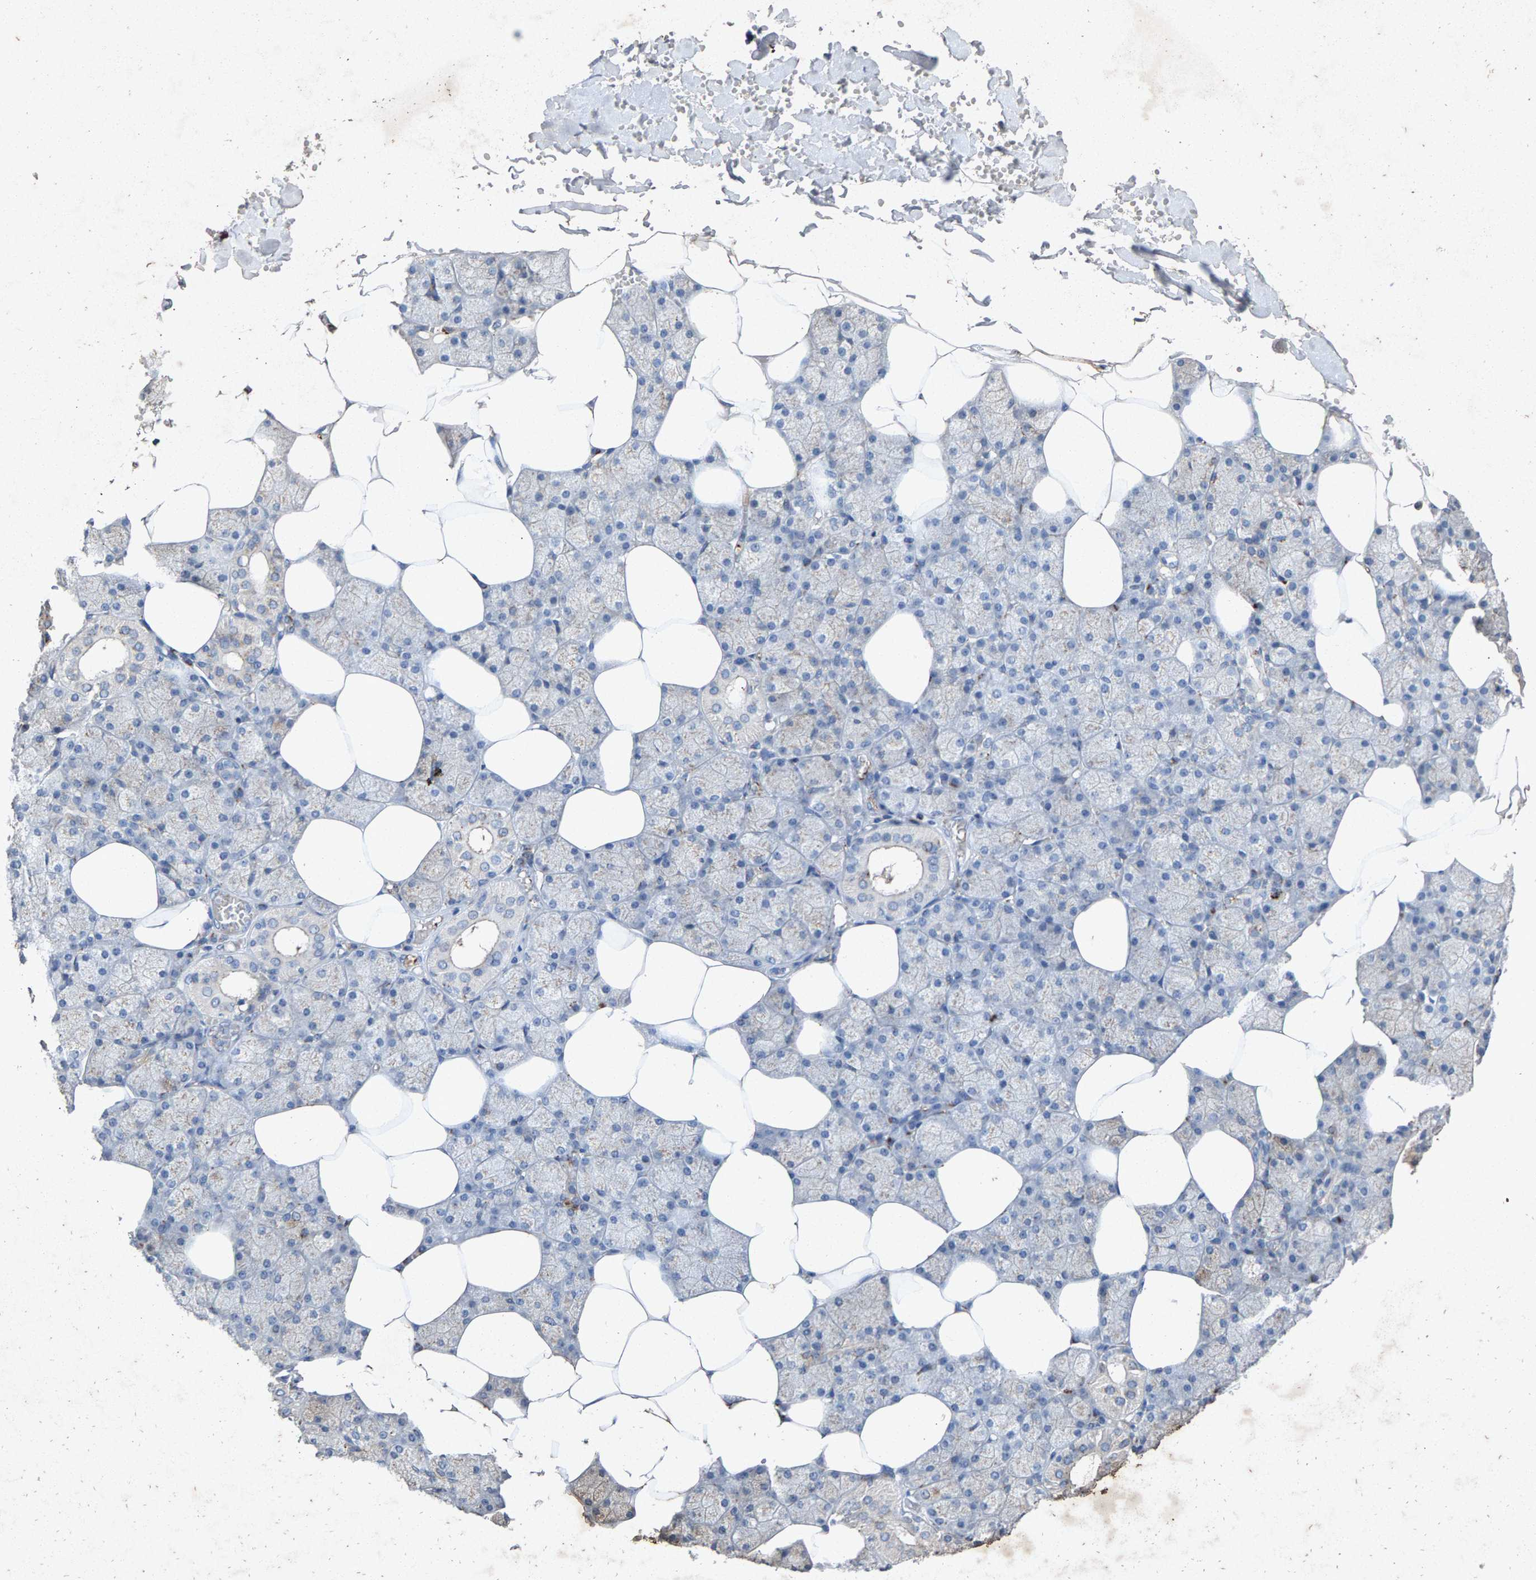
{"staining": {"intensity": "moderate", "quantity": "25%-75%", "location": "cytoplasmic/membranous"}, "tissue": "salivary gland", "cell_type": "Glandular cells", "image_type": "normal", "snomed": [{"axis": "morphology", "description": "Normal tissue, NOS"}, {"axis": "topography", "description": "Salivary gland"}], "caption": "Unremarkable salivary gland exhibits moderate cytoplasmic/membranous expression in about 25%-75% of glandular cells, visualized by immunohistochemistry. The protein is stained brown, and the nuclei are stained in blue (DAB IHC with brightfield microscopy, high magnification).", "gene": "MAN2A1", "patient": {"sex": "male", "age": 62}}